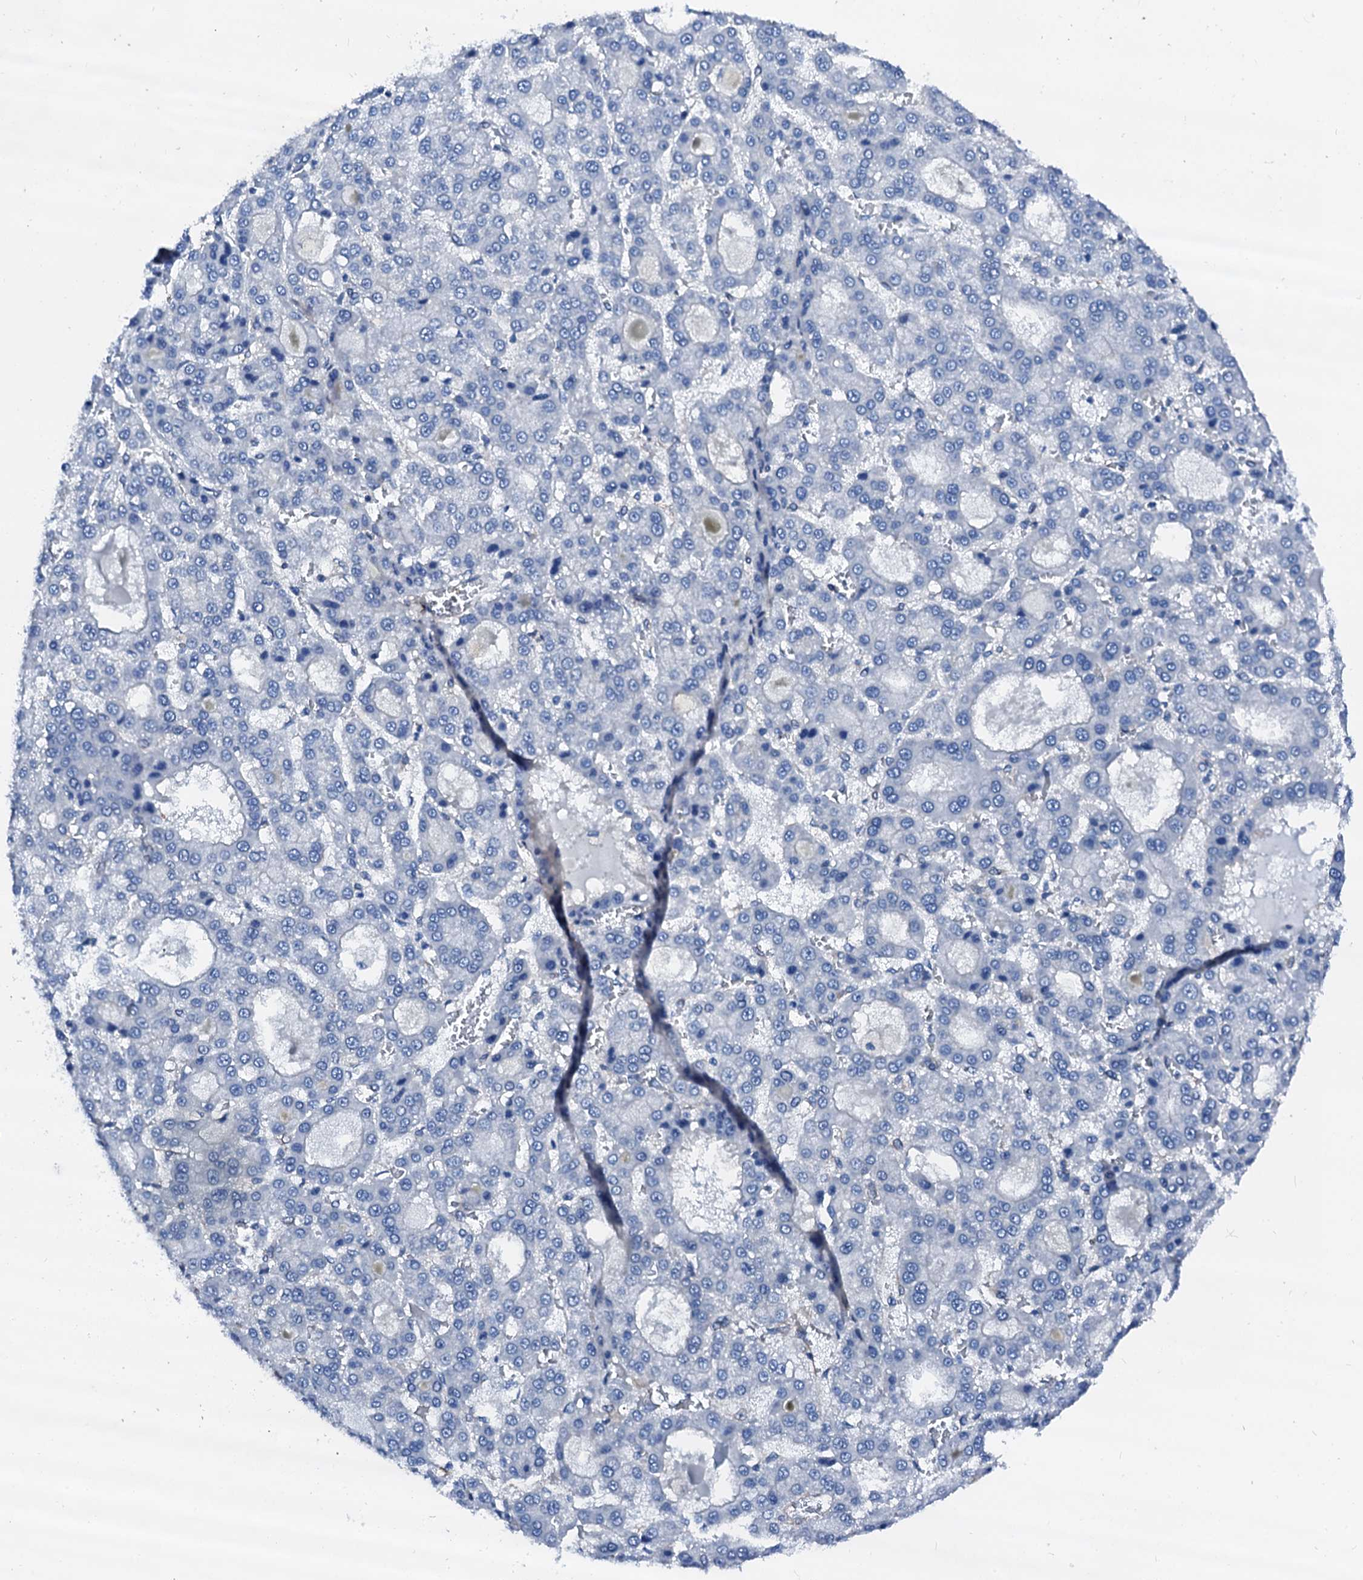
{"staining": {"intensity": "negative", "quantity": "none", "location": "none"}, "tissue": "liver cancer", "cell_type": "Tumor cells", "image_type": "cancer", "snomed": [{"axis": "morphology", "description": "Carcinoma, Hepatocellular, NOS"}, {"axis": "topography", "description": "Liver"}], "caption": "Tumor cells show no significant positivity in liver cancer.", "gene": "CSN2", "patient": {"sex": "male", "age": 70}}